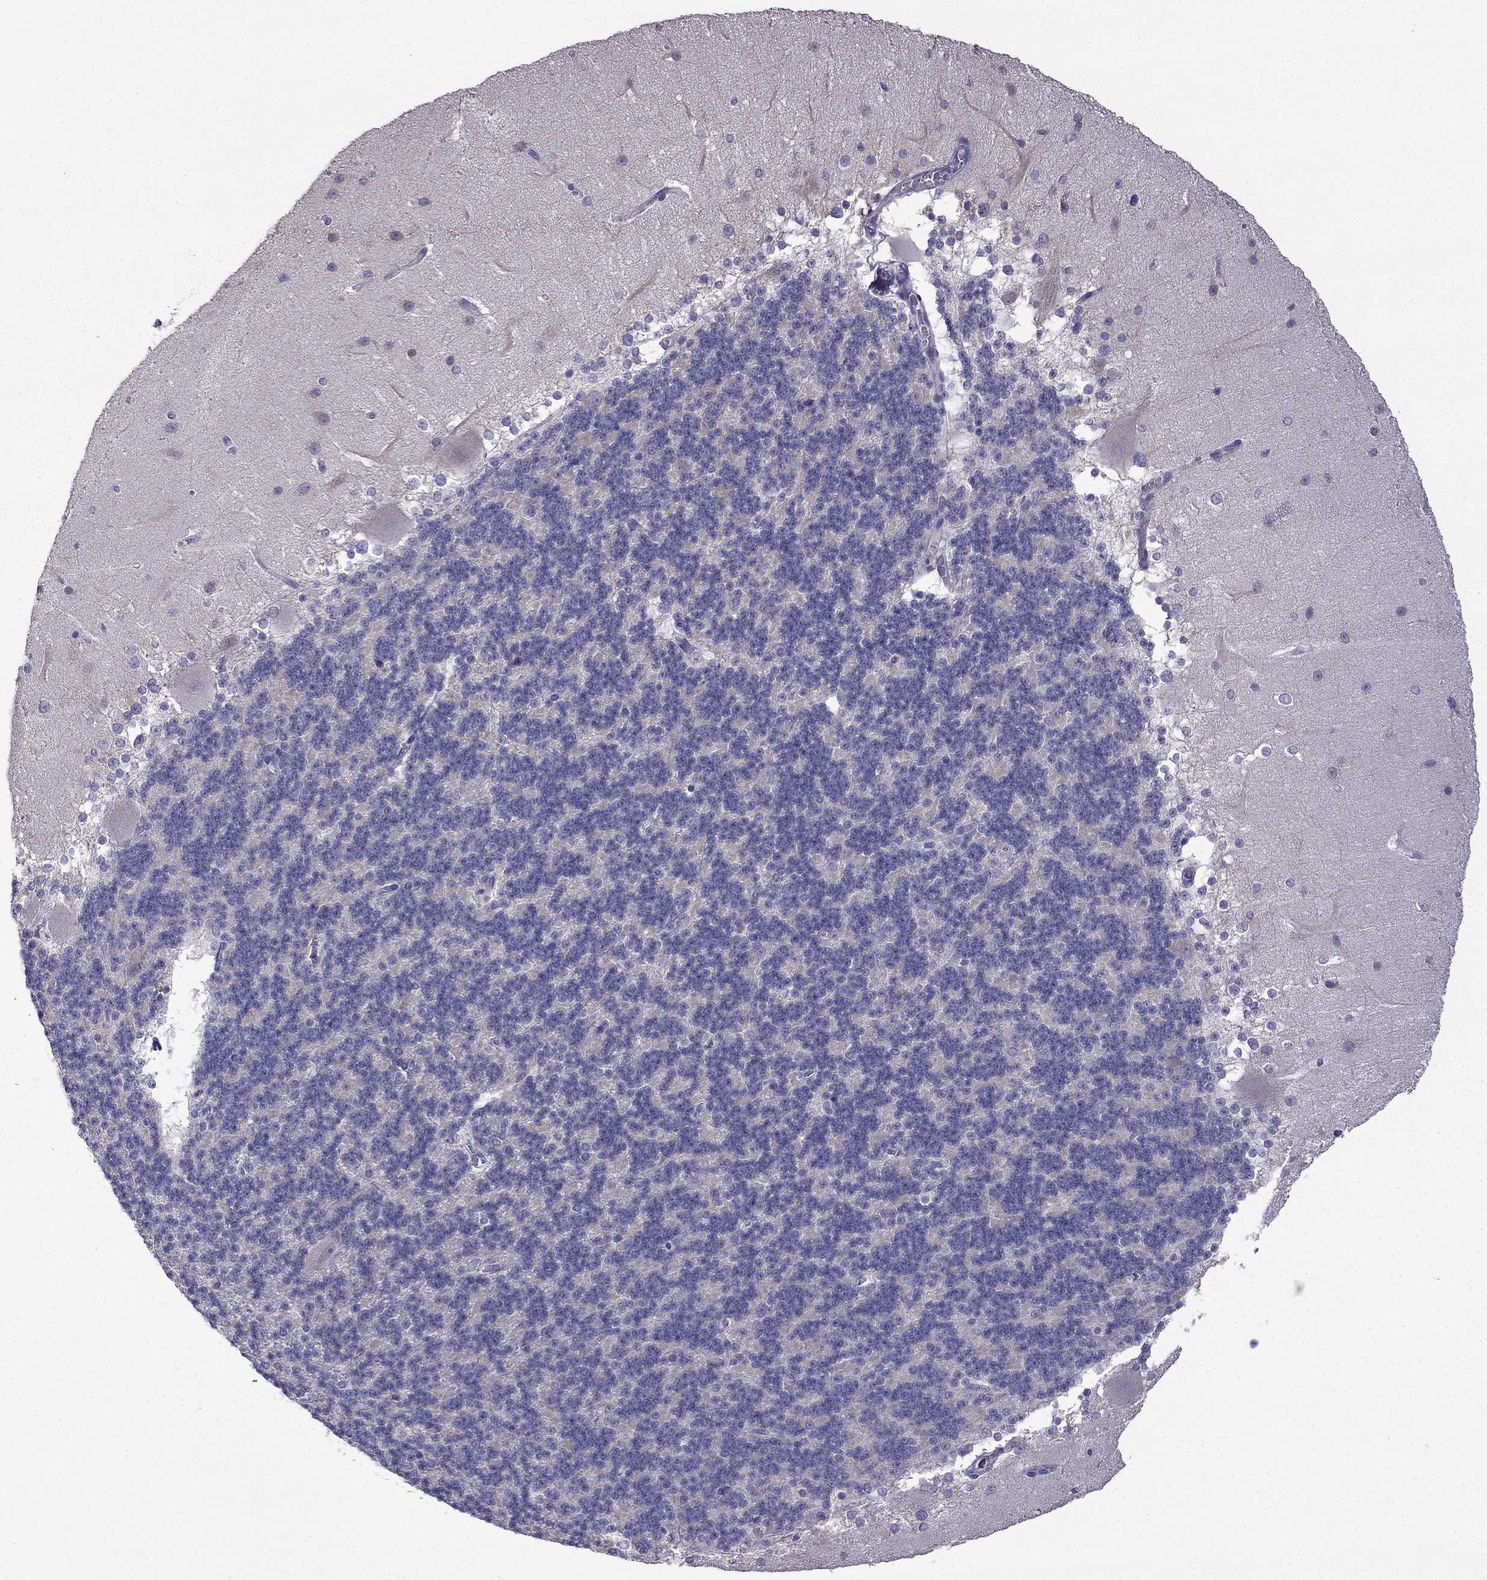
{"staining": {"intensity": "negative", "quantity": "none", "location": "none"}, "tissue": "cerebellum", "cell_type": "Cells in granular layer", "image_type": "normal", "snomed": [{"axis": "morphology", "description": "Normal tissue, NOS"}, {"axis": "topography", "description": "Cerebellum"}], "caption": "Immunohistochemistry photomicrograph of unremarkable cerebellum stained for a protein (brown), which demonstrates no staining in cells in granular layer. Brightfield microscopy of immunohistochemistry stained with DAB (3,3'-diaminobenzidine) (brown) and hematoxylin (blue), captured at high magnification.", "gene": "SCNN1D", "patient": {"sex": "female", "age": 19}}